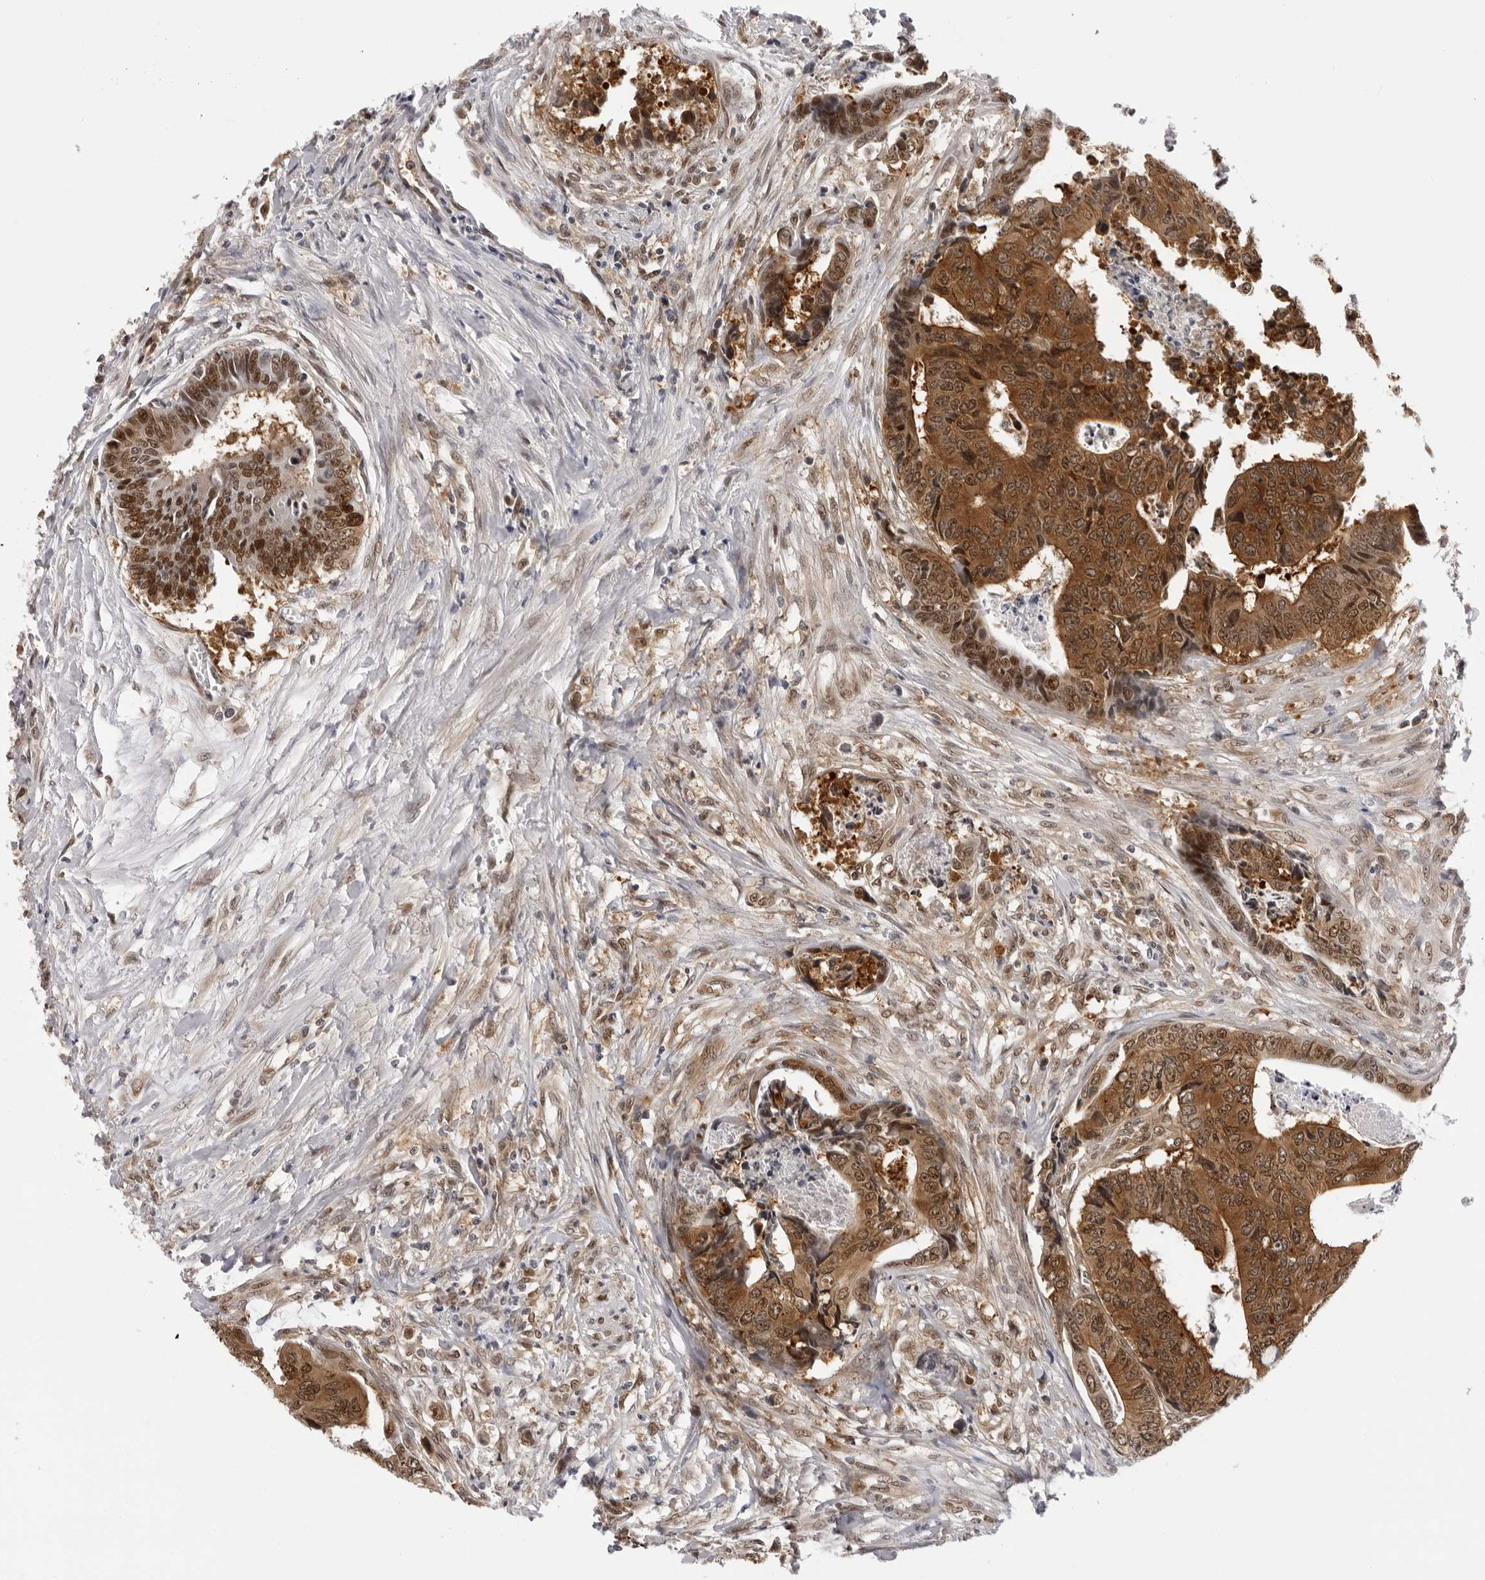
{"staining": {"intensity": "moderate", "quantity": ">75%", "location": "cytoplasmic/membranous,nuclear"}, "tissue": "colorectal cancer", "cell_type": "Tumor cells", "image_type": "cancer", "snomed": [{"axis": "morphology", "description": "Adenocarcinoma, NOS"}, {"axis": "topography", "description": "Rectum"}], "caption": "The micrograph reveals staining of colorectal cancer (adenocarcinoma), revealing moderate cytoplasmic/membranous and nuclear protein staining (brown color) within tumor cells. The staining is performed using DAB (3,3'-diaminobenzidine) brown chromogen to label protein expression. The nuclei are counter-stained blue using hematoxylin.", "gene": "WDR77", "patient": {"sex": "male", "age": 84}}